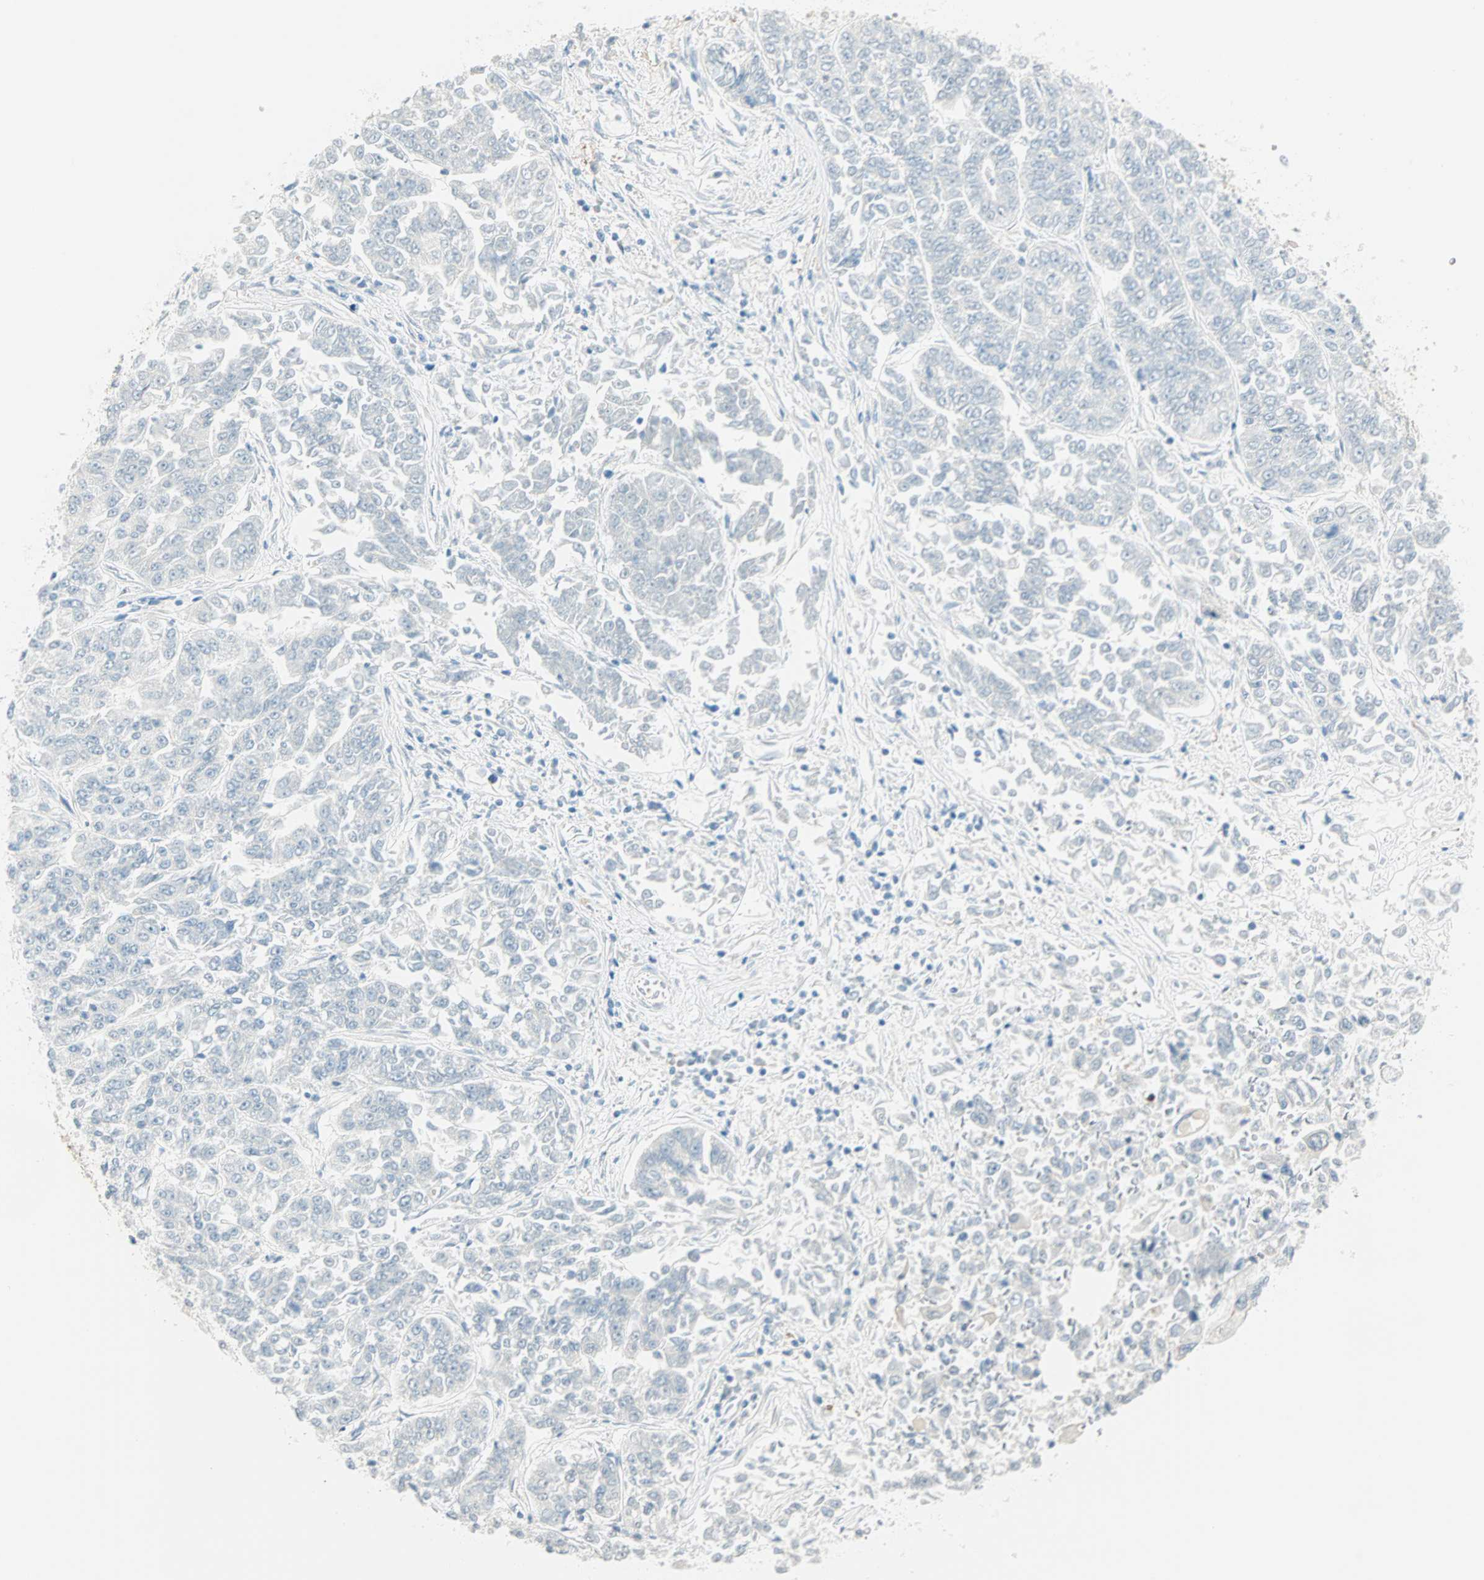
{"staining": {"intensity": "negative", "quantity": "none", "location": "none"}, "tissue": "lung cancer", "cell_type": "Tumor cells", "image_type": "cancer", "snomed": [{"axis": "morphology", "description": "Adenocarcinoma, NOS"}, {"axis": "topography", "description": "Lung"}], "caption": "DAB (3,3'-diaminobenzidine) immunohistochemical staining of human lung adenocarcinoma displays no significant expression in tumor cells.", "gene": "S100A1", "patient": {"sex": "male", "age": 84}}